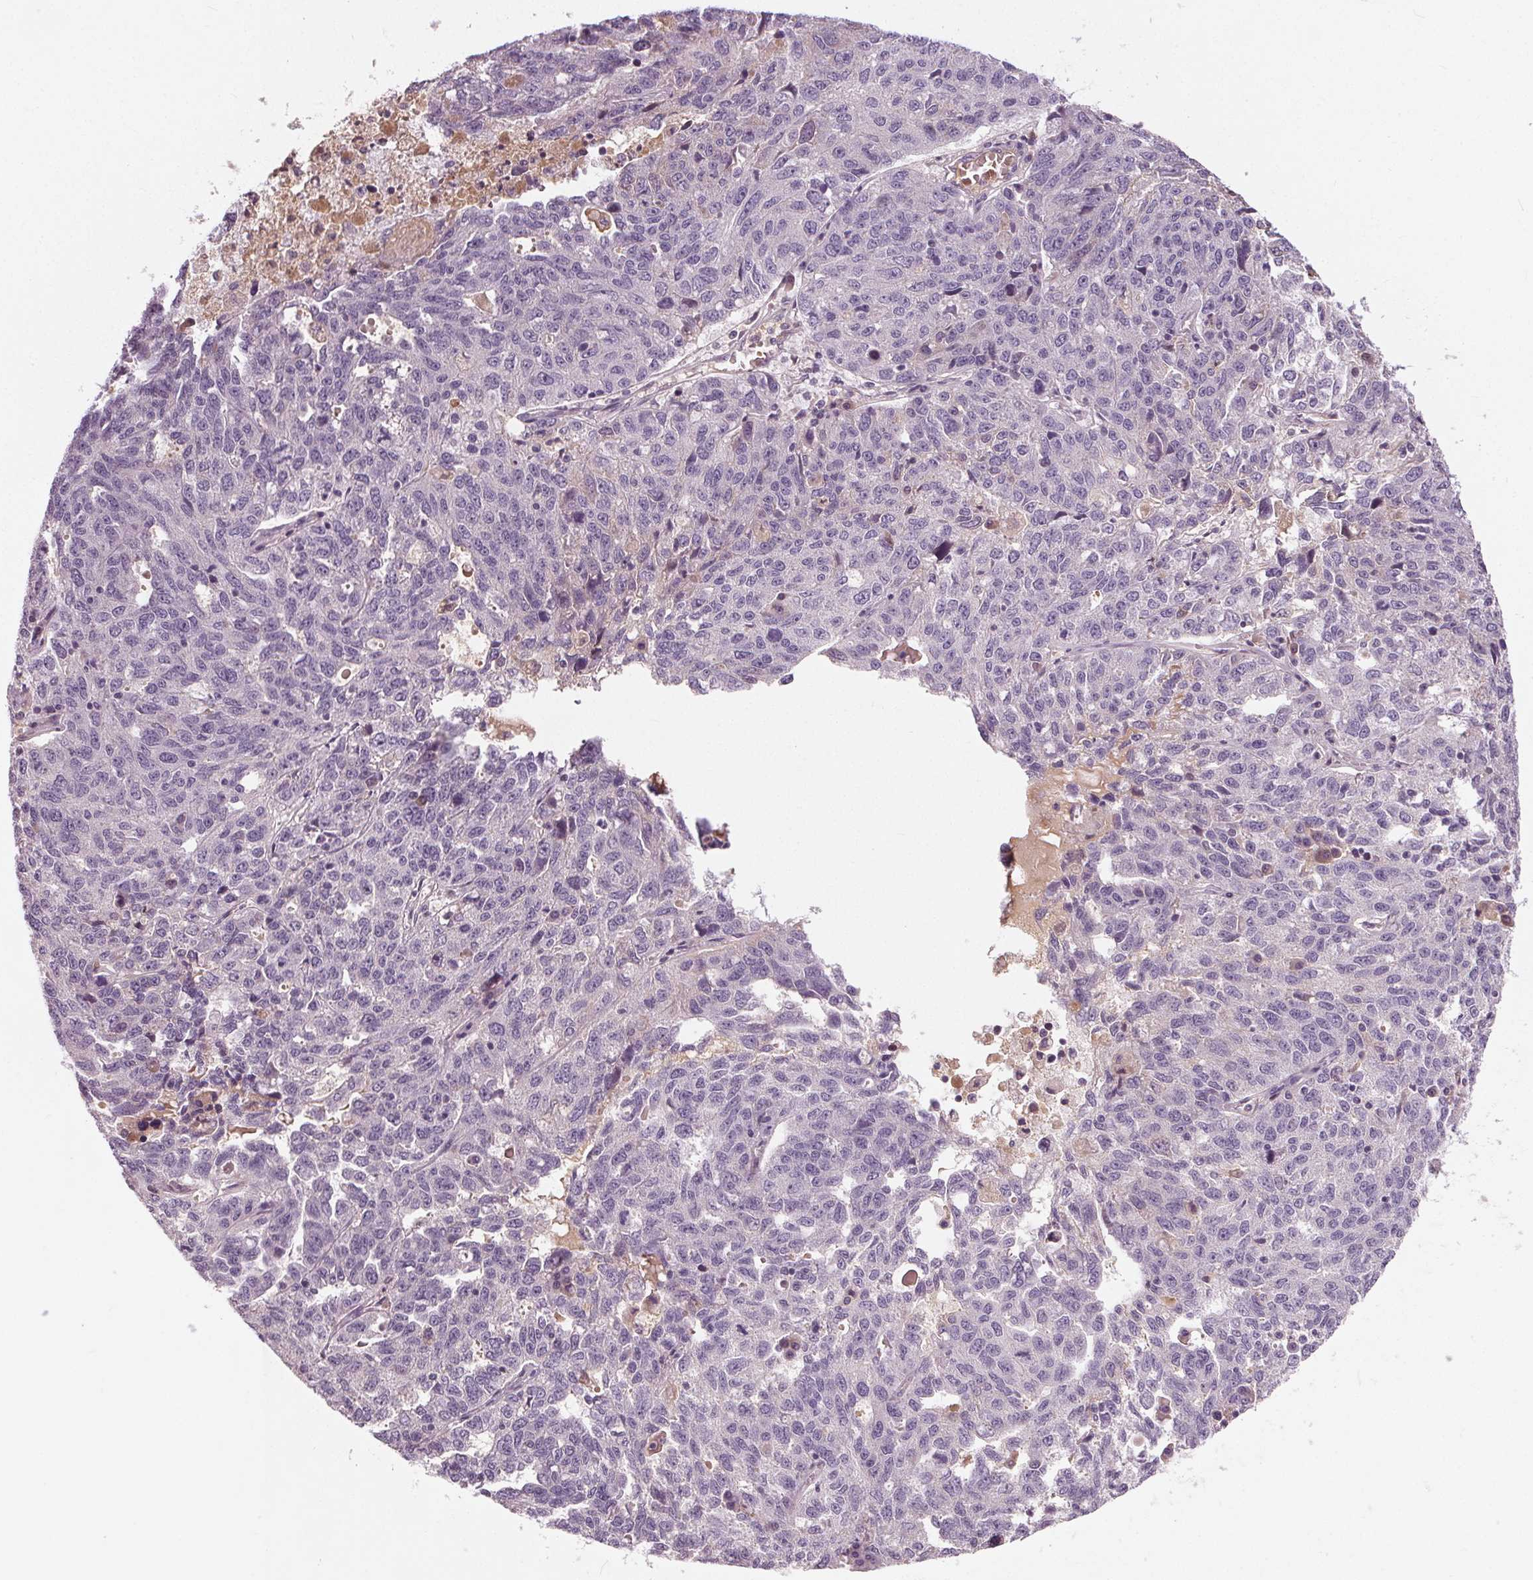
{"staining": {"intensity": "negative", "quantity": "none", "location": "none"}, "tissue": "ovarian cancer", "cell_type": "Tumor cells", "image_type": "cancer", "snomed": [{"axis": "morphology", "description": "Cystadenocarcinoma, serous, NOS"}, {"axis": "topography", "description": "Ovary"}], "caption": "There is no significant staining in tumor cells of ovarian serous cystadenocarcinoma. (DAB immunohistochemistry with hematoxylin counter stain).", "gene": "PDGFD", "patient": {"sex": "female", "age": 71}}